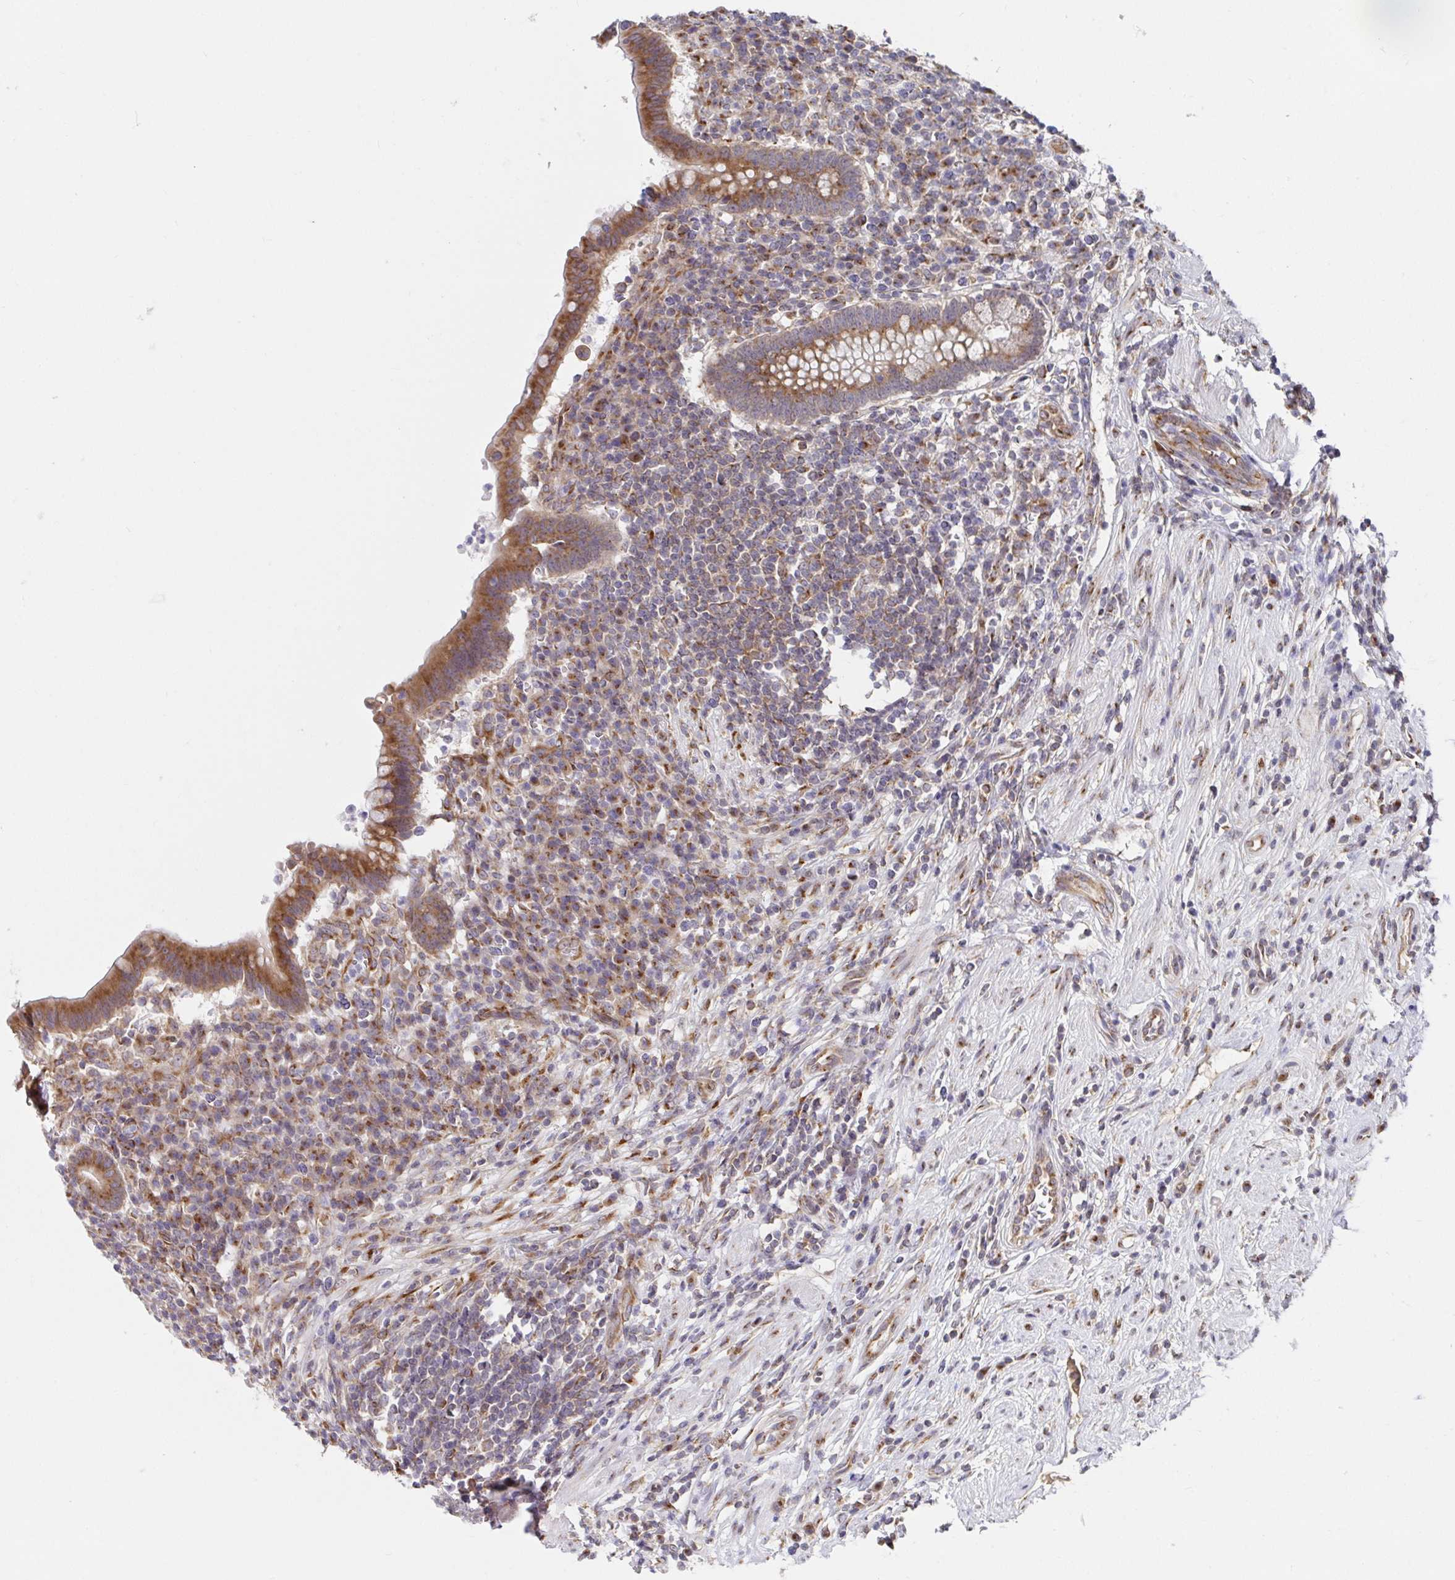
{"staining": {"intensity": "moderate", "quantity": ">75%", "location": "cytoplasmic/membranous"}, "tissue": "appendix", "cell_type": "Glandular cells", "image_type": "normal", "snomed": [{"axis": "morphology", "description": "Normal tissue, NOS"}, {"axis": "topography", "description": "Appendix"}], "caption": "Glandular cells exhibit moderate cytoplasmic/membranous positivity in approximately >75% of cells in normal appendix.", "gene": "ATP5MJ", "patient": {"sex": "female", "age": 56}}